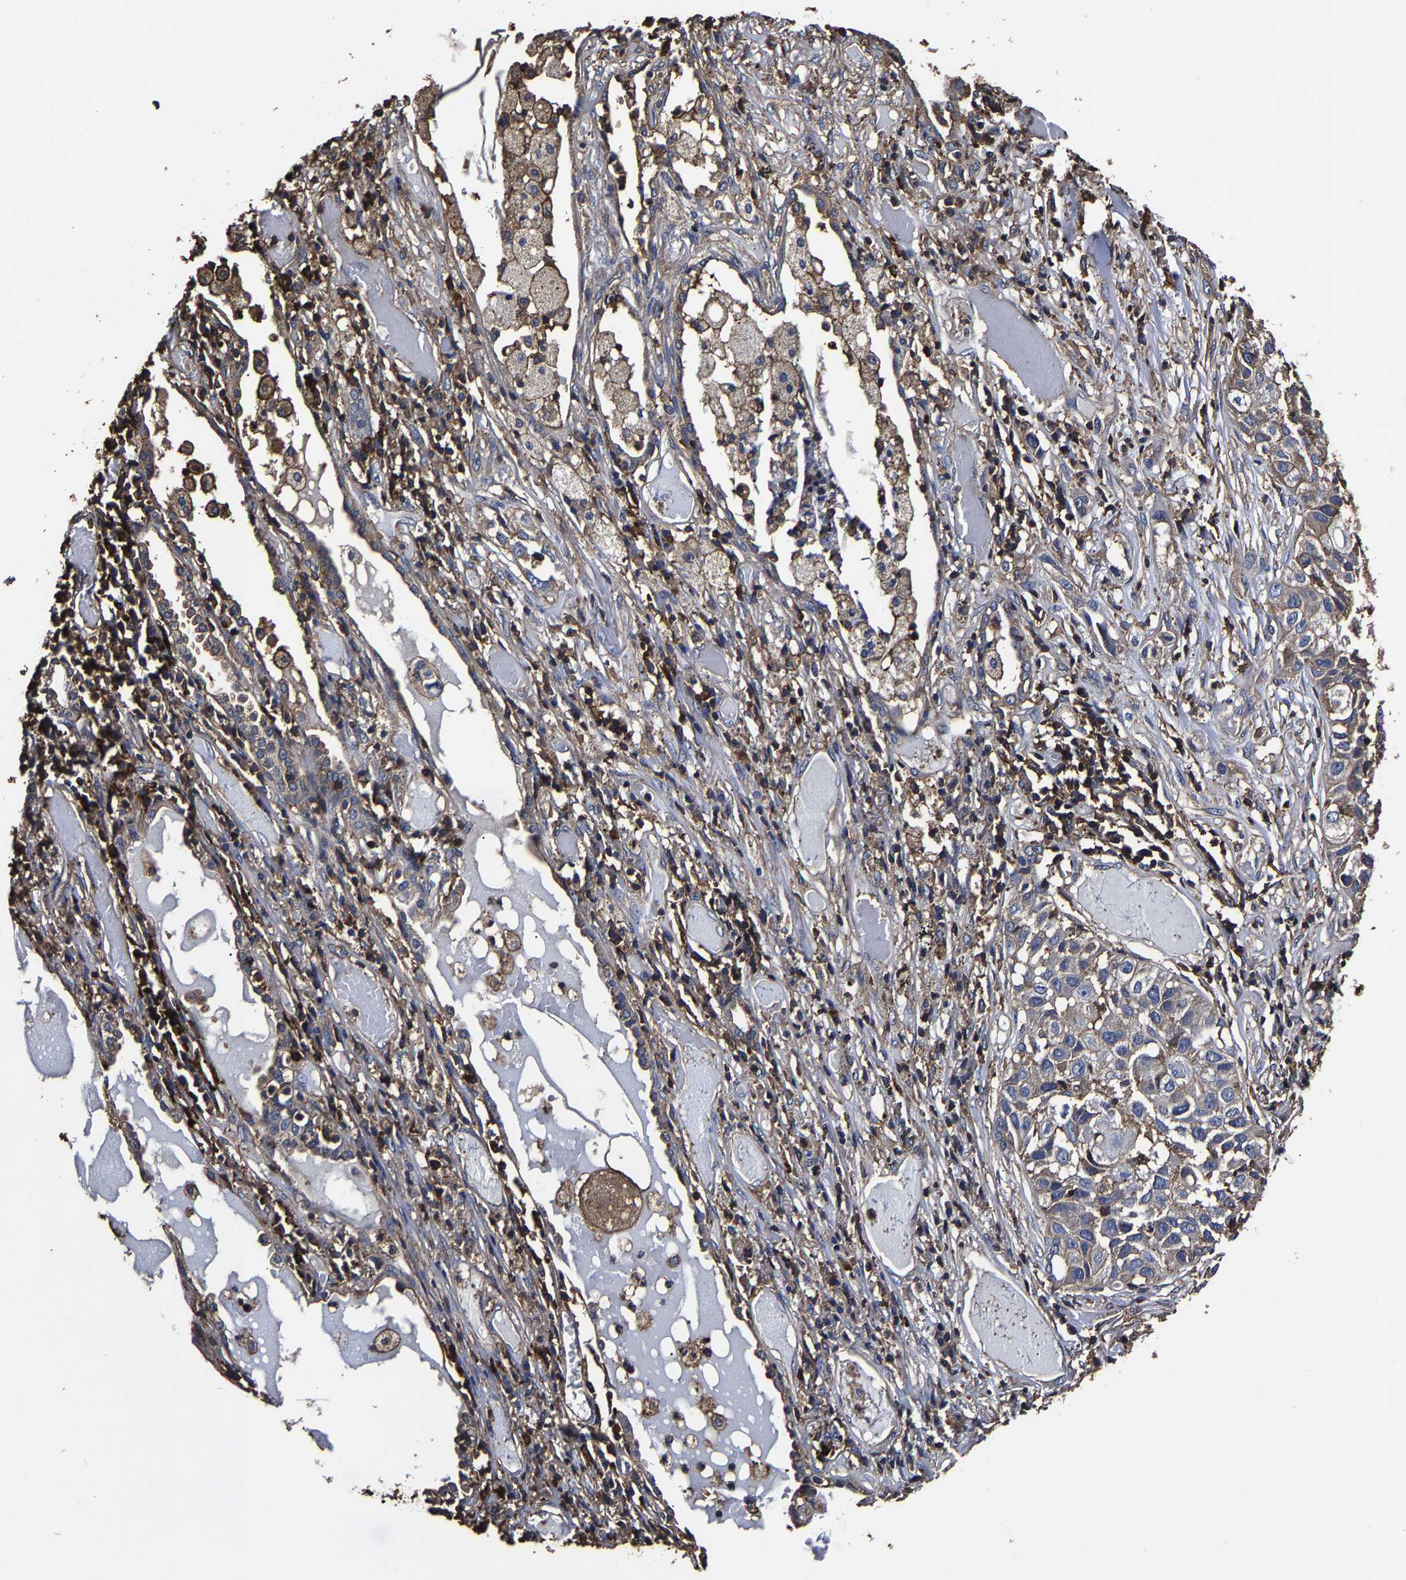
{"staining": {"intensity": "weak", "quantity": ">75%", "location": "cytoplasmic/membranous"}, "tissue": "lung cancer", "cell_type": "Tumor cells", "image_type": "cancer", "snomed": [{"axis": "morphology", "description": "Squamous cell carcinoma, NOS"}, {"axis": "topography", "description": "Lung"}], "caption": "Approximately >75% of tumor cells in lung squamous cell carcinoma reveal weak cytoplasmic/membranous protein expression as visualized by brown immunohistochemical staining.", "gene": "SSH3", "patient": {"sex": "male", "age": 71}}